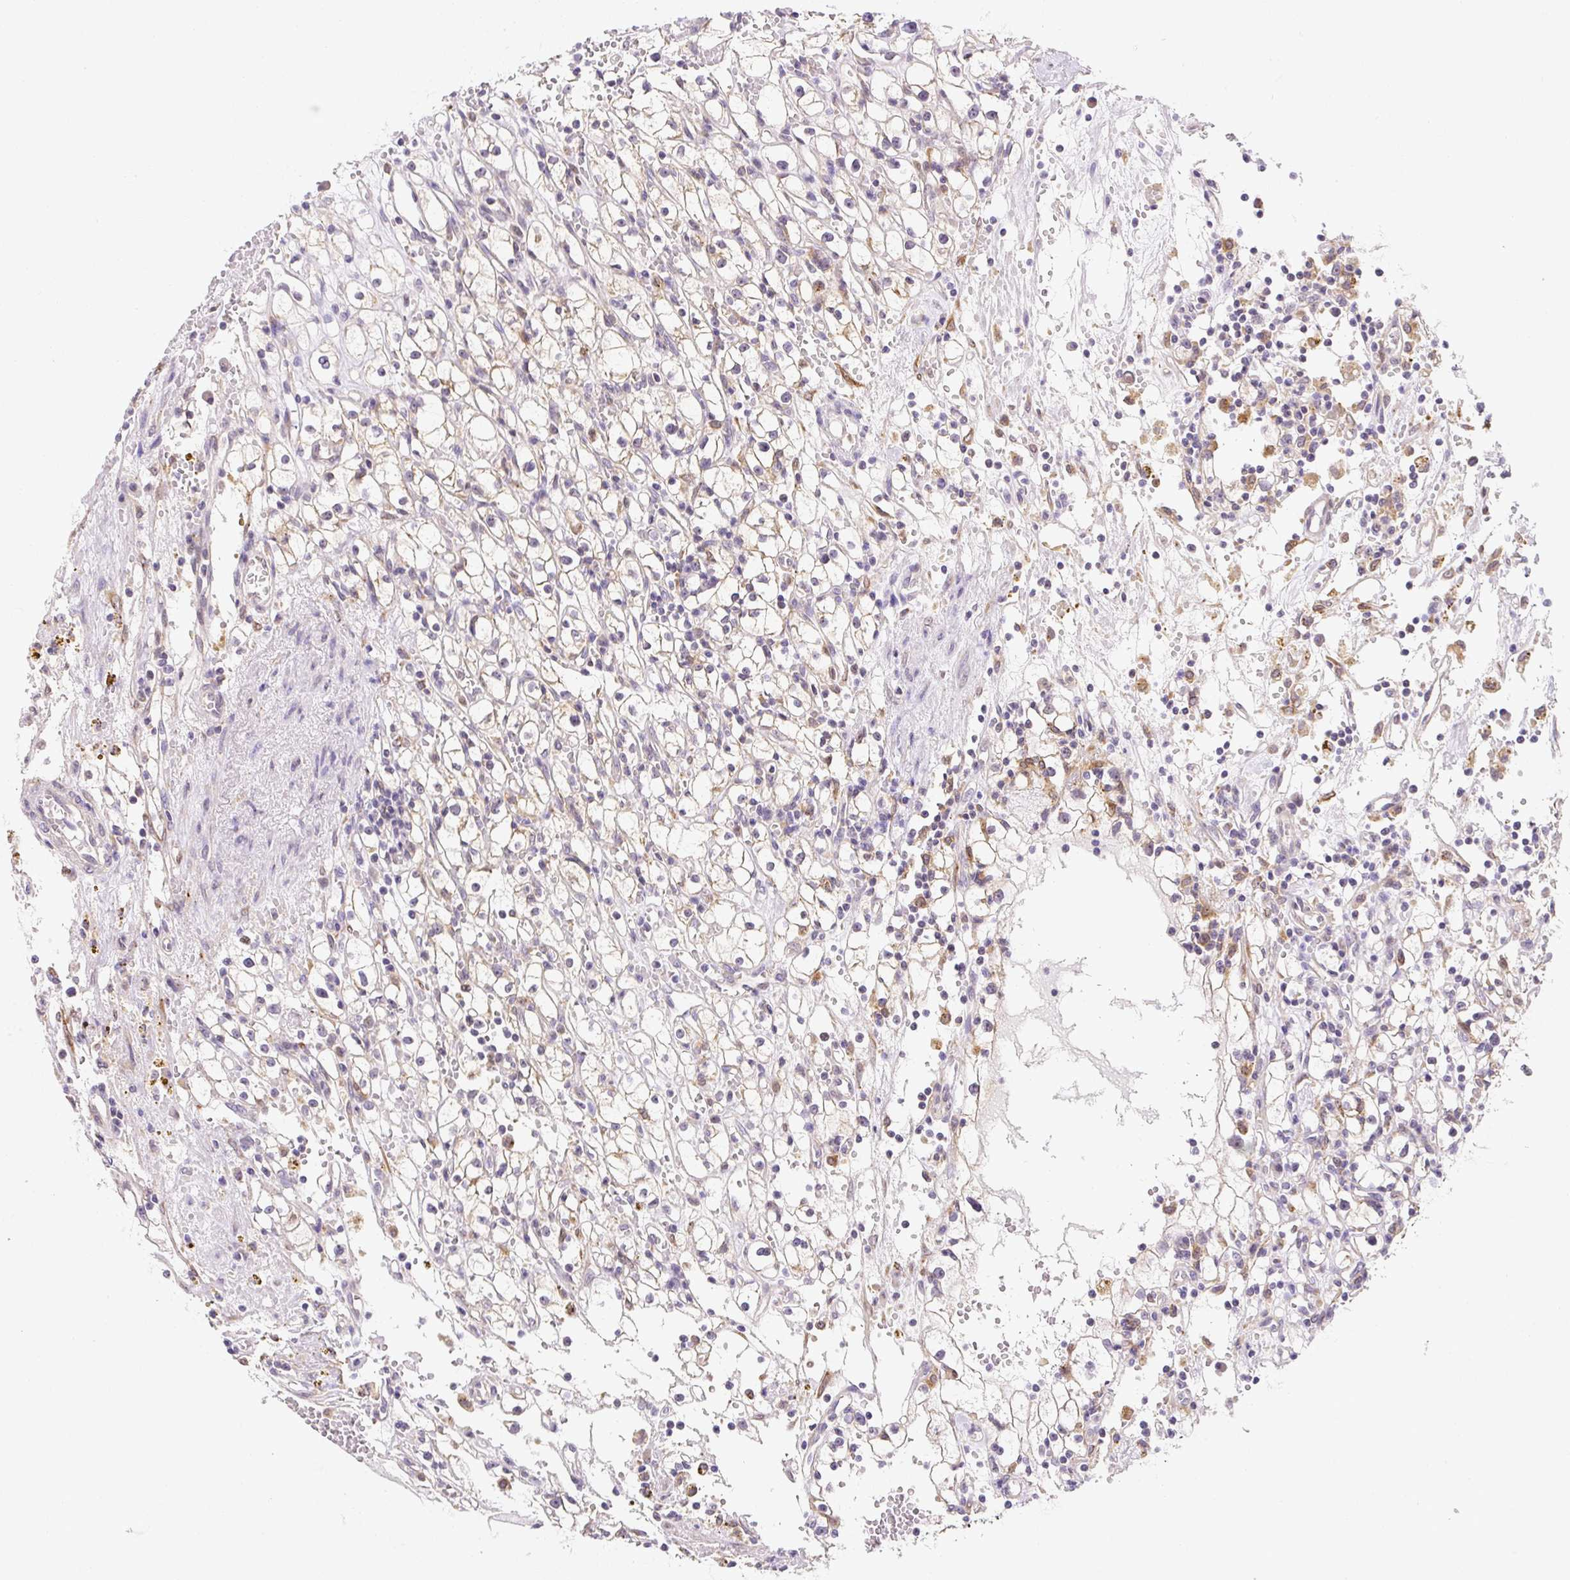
{"staining": {"intensity": "negative", "quantity": "none", "location": "none"}, "tissue": "renal cancer", "cell_type": "Tumor cells", "image_type": "cancer", "snomed": [{"axis": "morphology", "description": "Adenocarcinoma, NOS"}, {"axis": "topography", "description": "Kidney"}], "caption": "This is an immunohistochemistry (IHC) histopathology image of human adenocarcinoma (renal). There is no expression in tumor cells.", "gene": "PLA2G4A", "patient": {"sex": "male", "age": 56}}